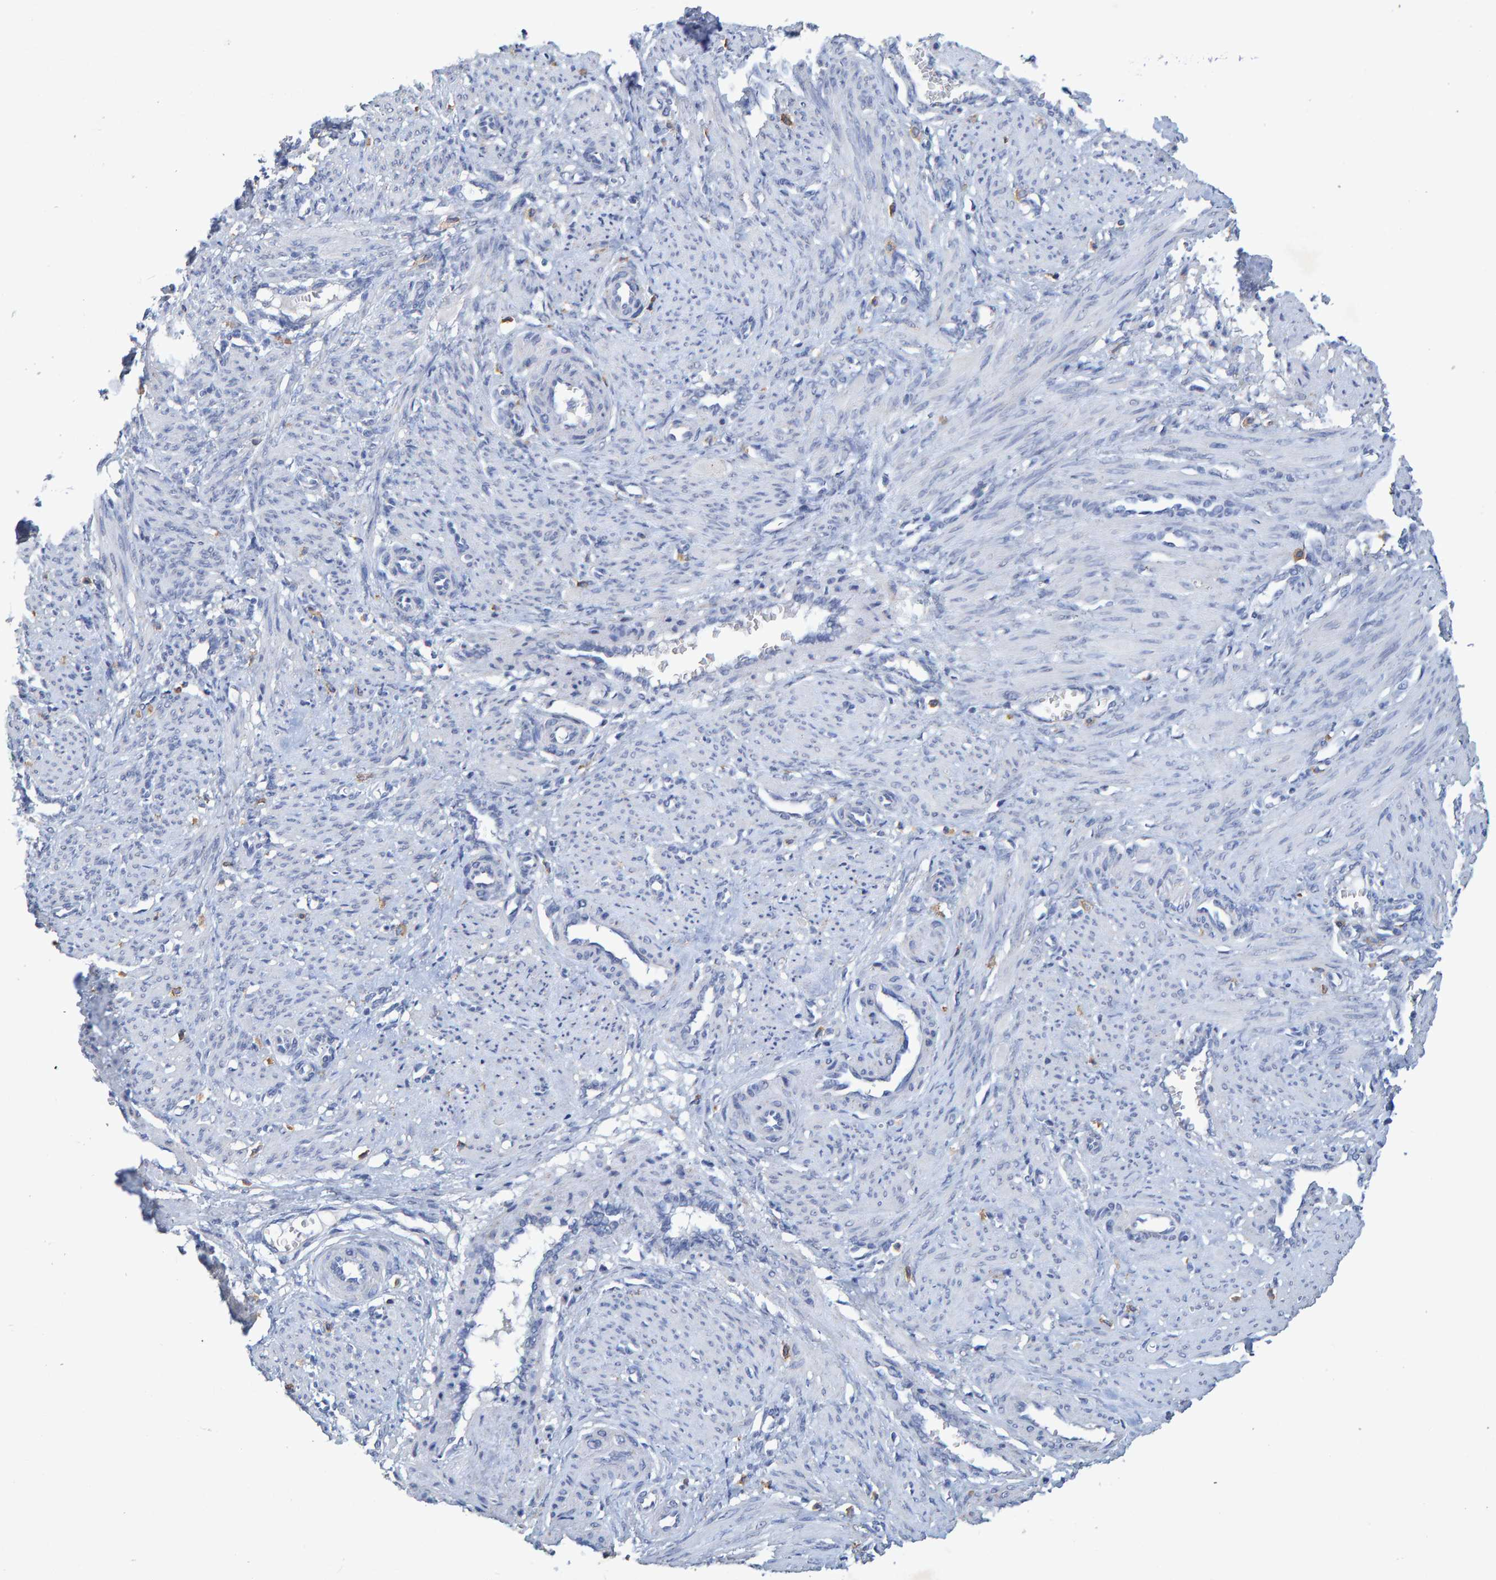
{"staining": {"intensity": "negative", "quantity": "none", "location": "none"}, "tissue": "smooth muscle", "cell_type": "Smooth muscle cells", "image_type": "normal", "snomed": [{"axis": "morphology", "description": "Normal tissue, NOS"}, {"axis": "topography", "description": "Endometrium"}], "caption": "This is a micrograph of IHC staining of benign smooth muscle, which shows no positivity in smooth muscle cells.", "gene": "CTH", "patient": {"sex": "female", "age": 33}}